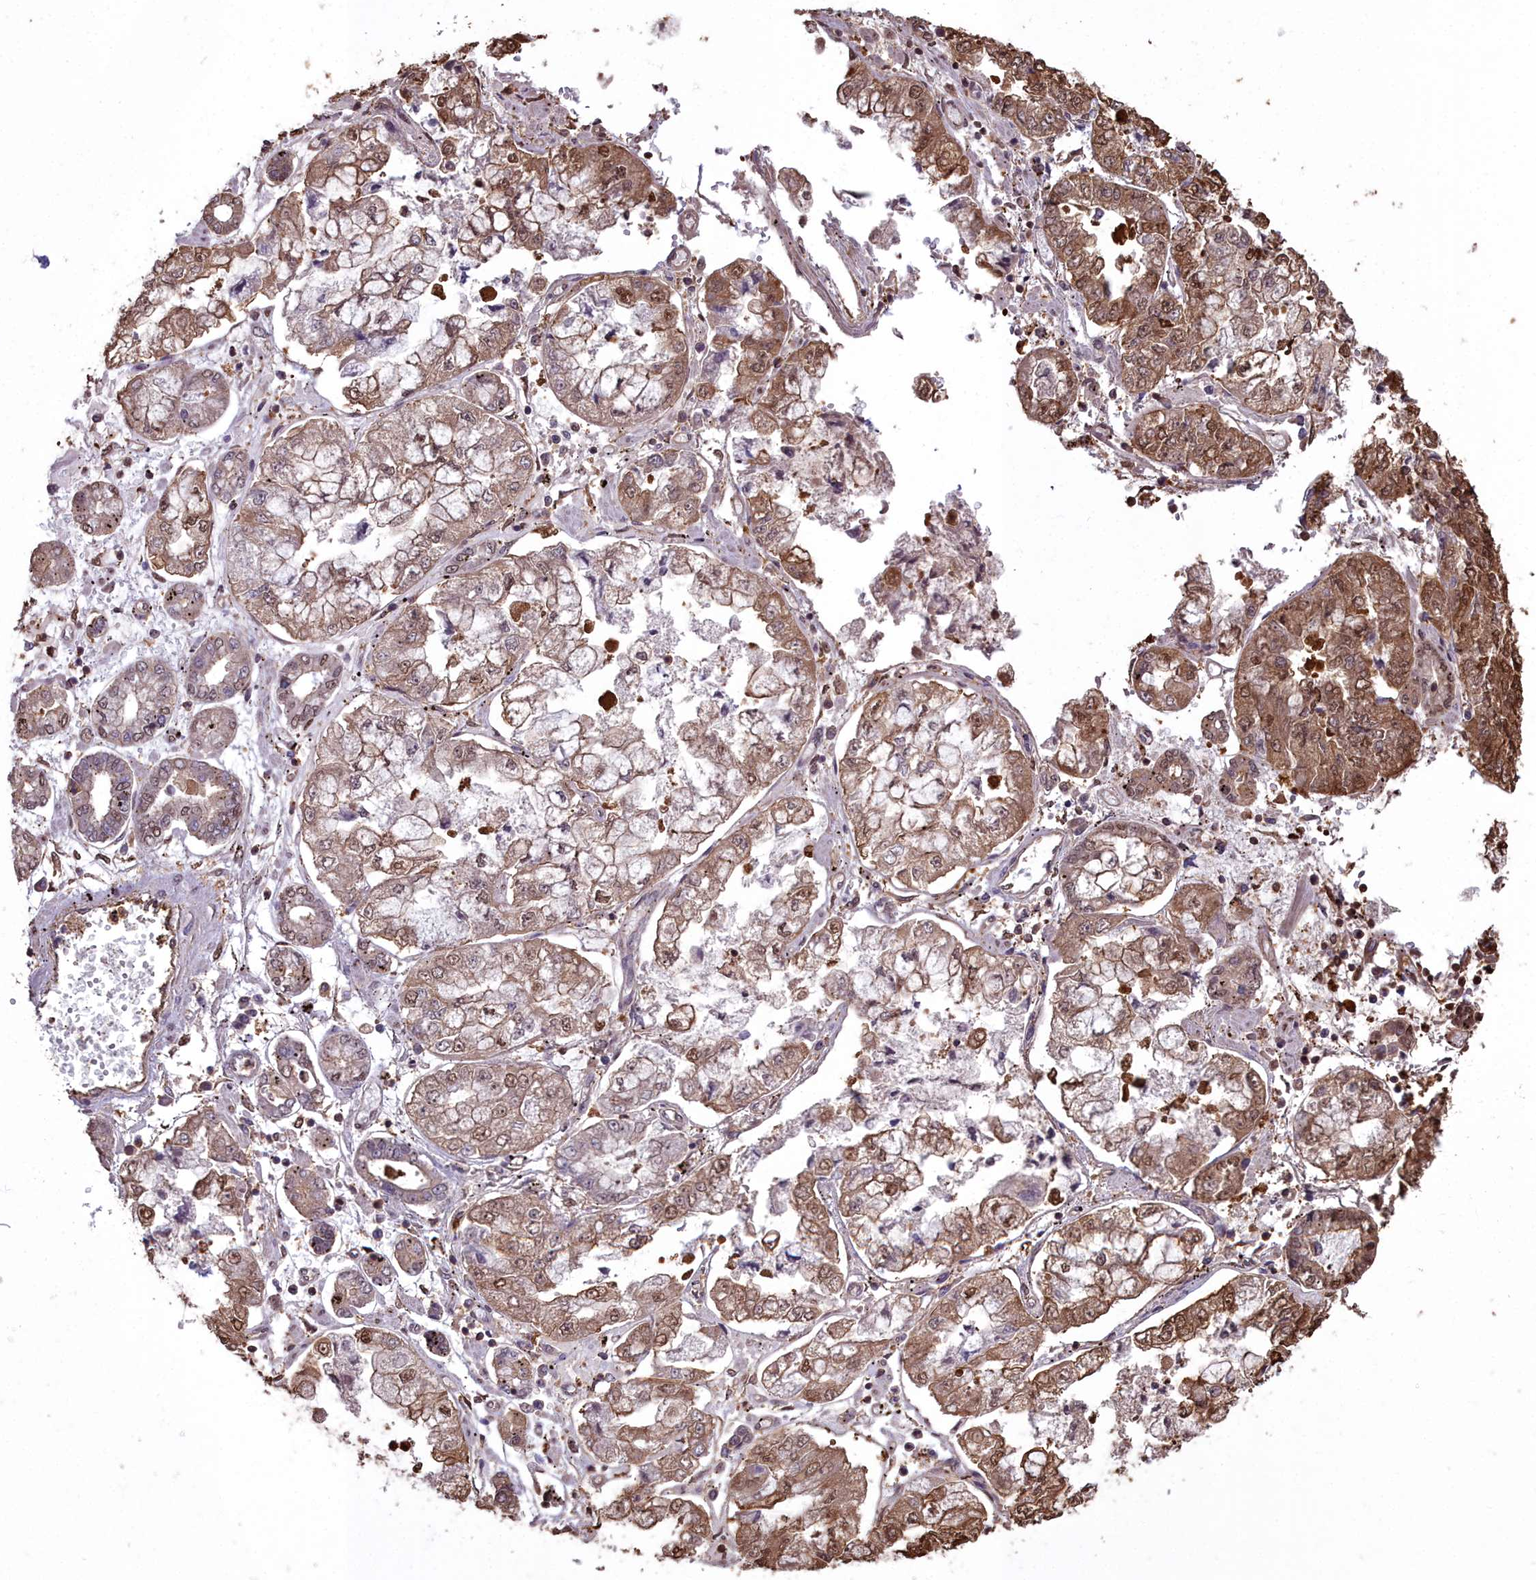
{"staining": {"intensity": "moderate", "quantity": ">75%", "location": "cytoplasmic/membranous,nuclear"}, "tissue": "stomach cancer", "cell_type": "Tumor cells", "image_type": "cancer", "snomed": [{"axis": "morphology", "description": "Adenocarcinoma, NOS"}, {"axis": "topography", "description": "Stomach"}], "caption": "Immunohistochemical staining of human adenocarcinoma (stomach) displays medium levels of moderate cytoplasmic/membranous and nuclear staining in approximately >75% of tumor cells. (IHC, brightfield microscopy, high magnification).", "gene": "GAPDH", "patient": {"sex": "male", "age": 76}}